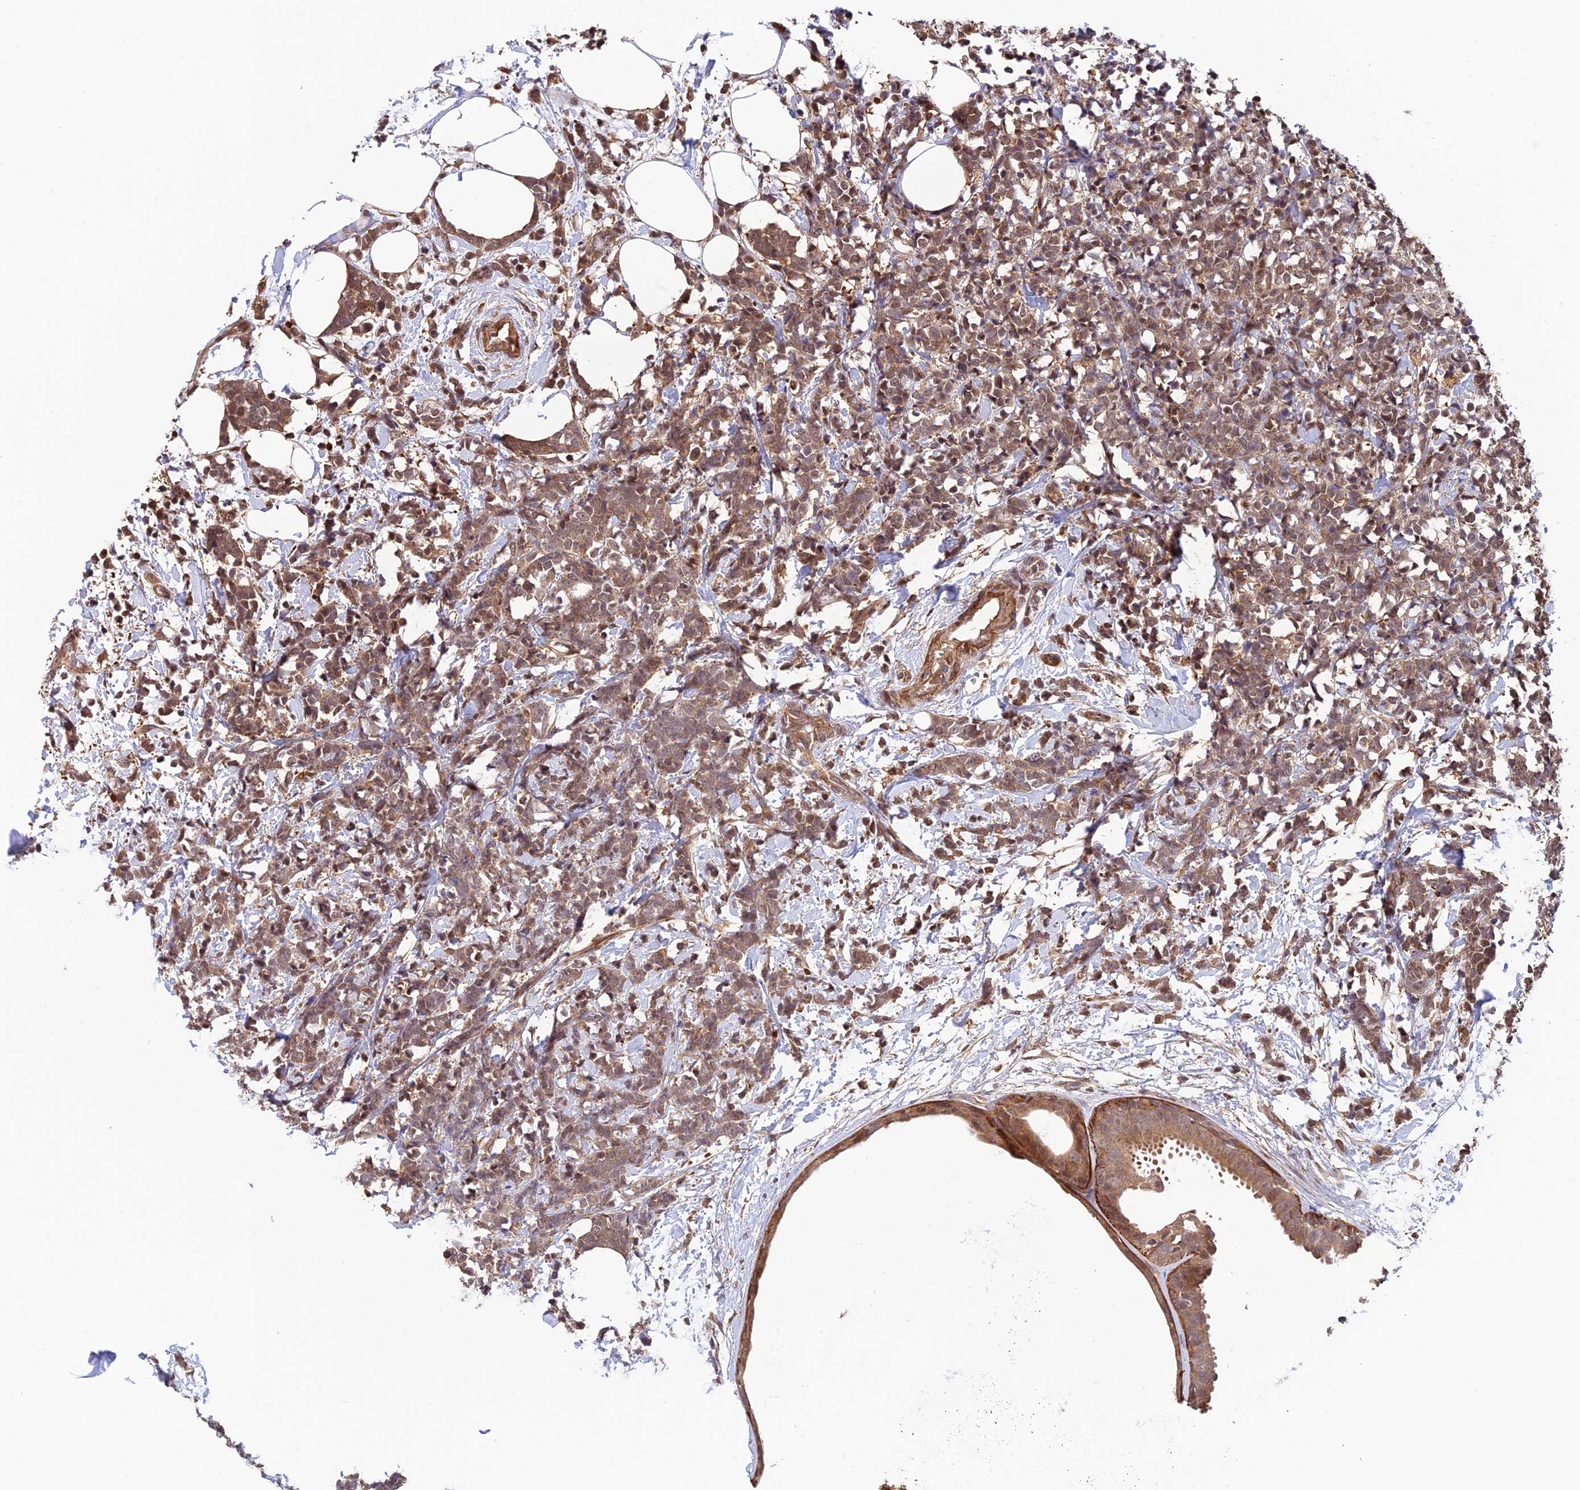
{"staining": {"intensity": "moderate", "quantity": ">75%", "location": "cytoplasmic/membranous,nuclear"}, "tissue": "breast cancer", "cell_type": "Tumor cells", "image_type": "cancer", "snomed": [{"axis": "morphology", "description": "Lobular carcinoma"}, {"axis": "topography", "description": "Breast"}], "caption": "Human breast lobular carcinoma stained with a brown dye shows moderate cytoplasmic/membranous and nuclear positive staining in about >75% of tumor cells.", "gene": "PSMB3", "patient": {"sex": "female", "age": 58}}